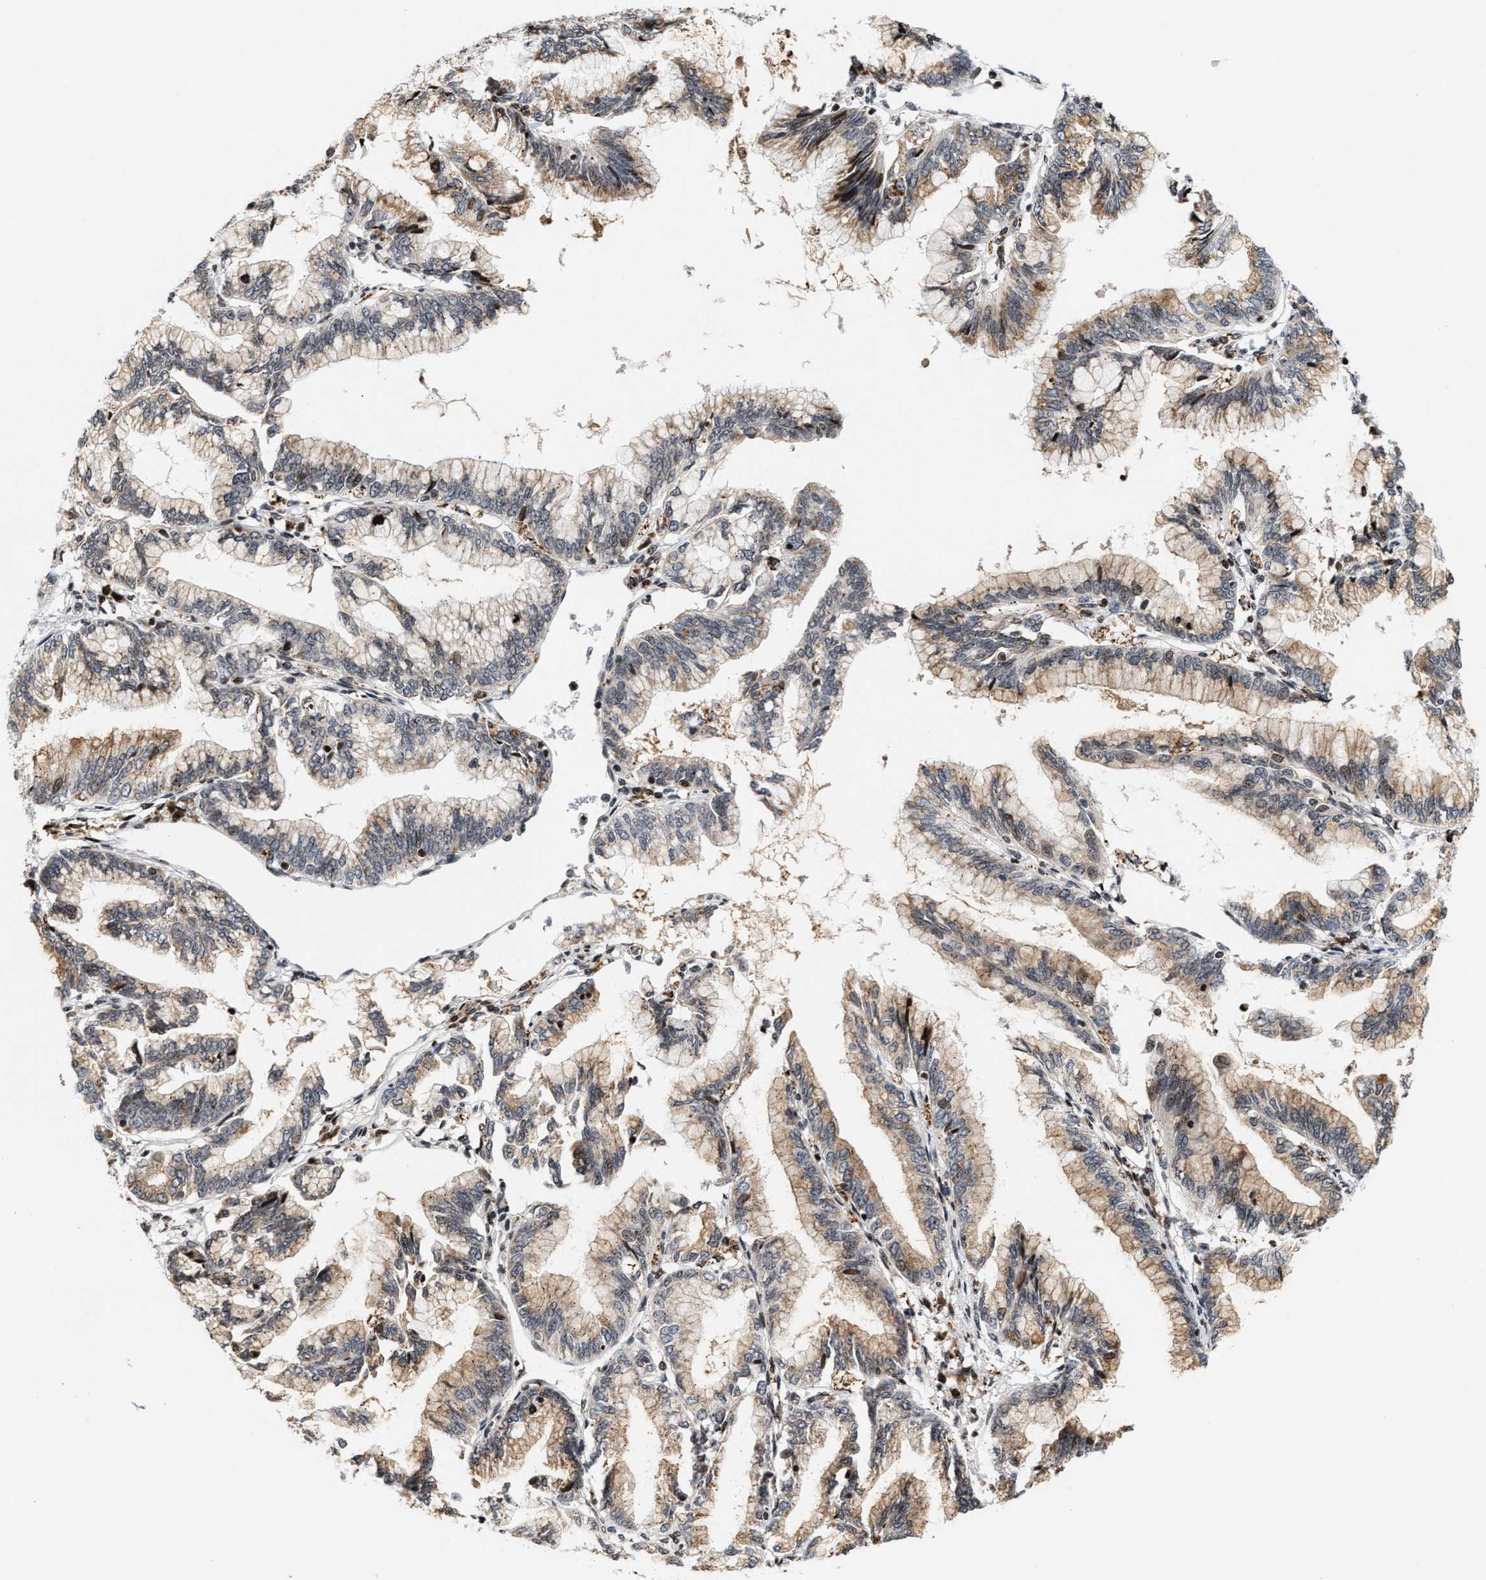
{"staining": {"intensity": "moderate", "quantity": ">75%", "location": "cytoplasmic/membranous"}, "tissue": "pancreatic cancer", "cell_type": "Tumor cells", "image_type": "cancer", "snomed": [{"axis": "morphology", "description": "Adenocarcinoma, NOS"}, {"axis": "topography", "description": "Pancreas"}], "caption": "Immunohistochemistry (IHC) of pancreatic cancer reveals medium levels of moderate cytoplasmic/membranous positivity in about >75% of tumor cells.", "gene": "PDZD2", "patient": {"sex": "female", "age": 64}}